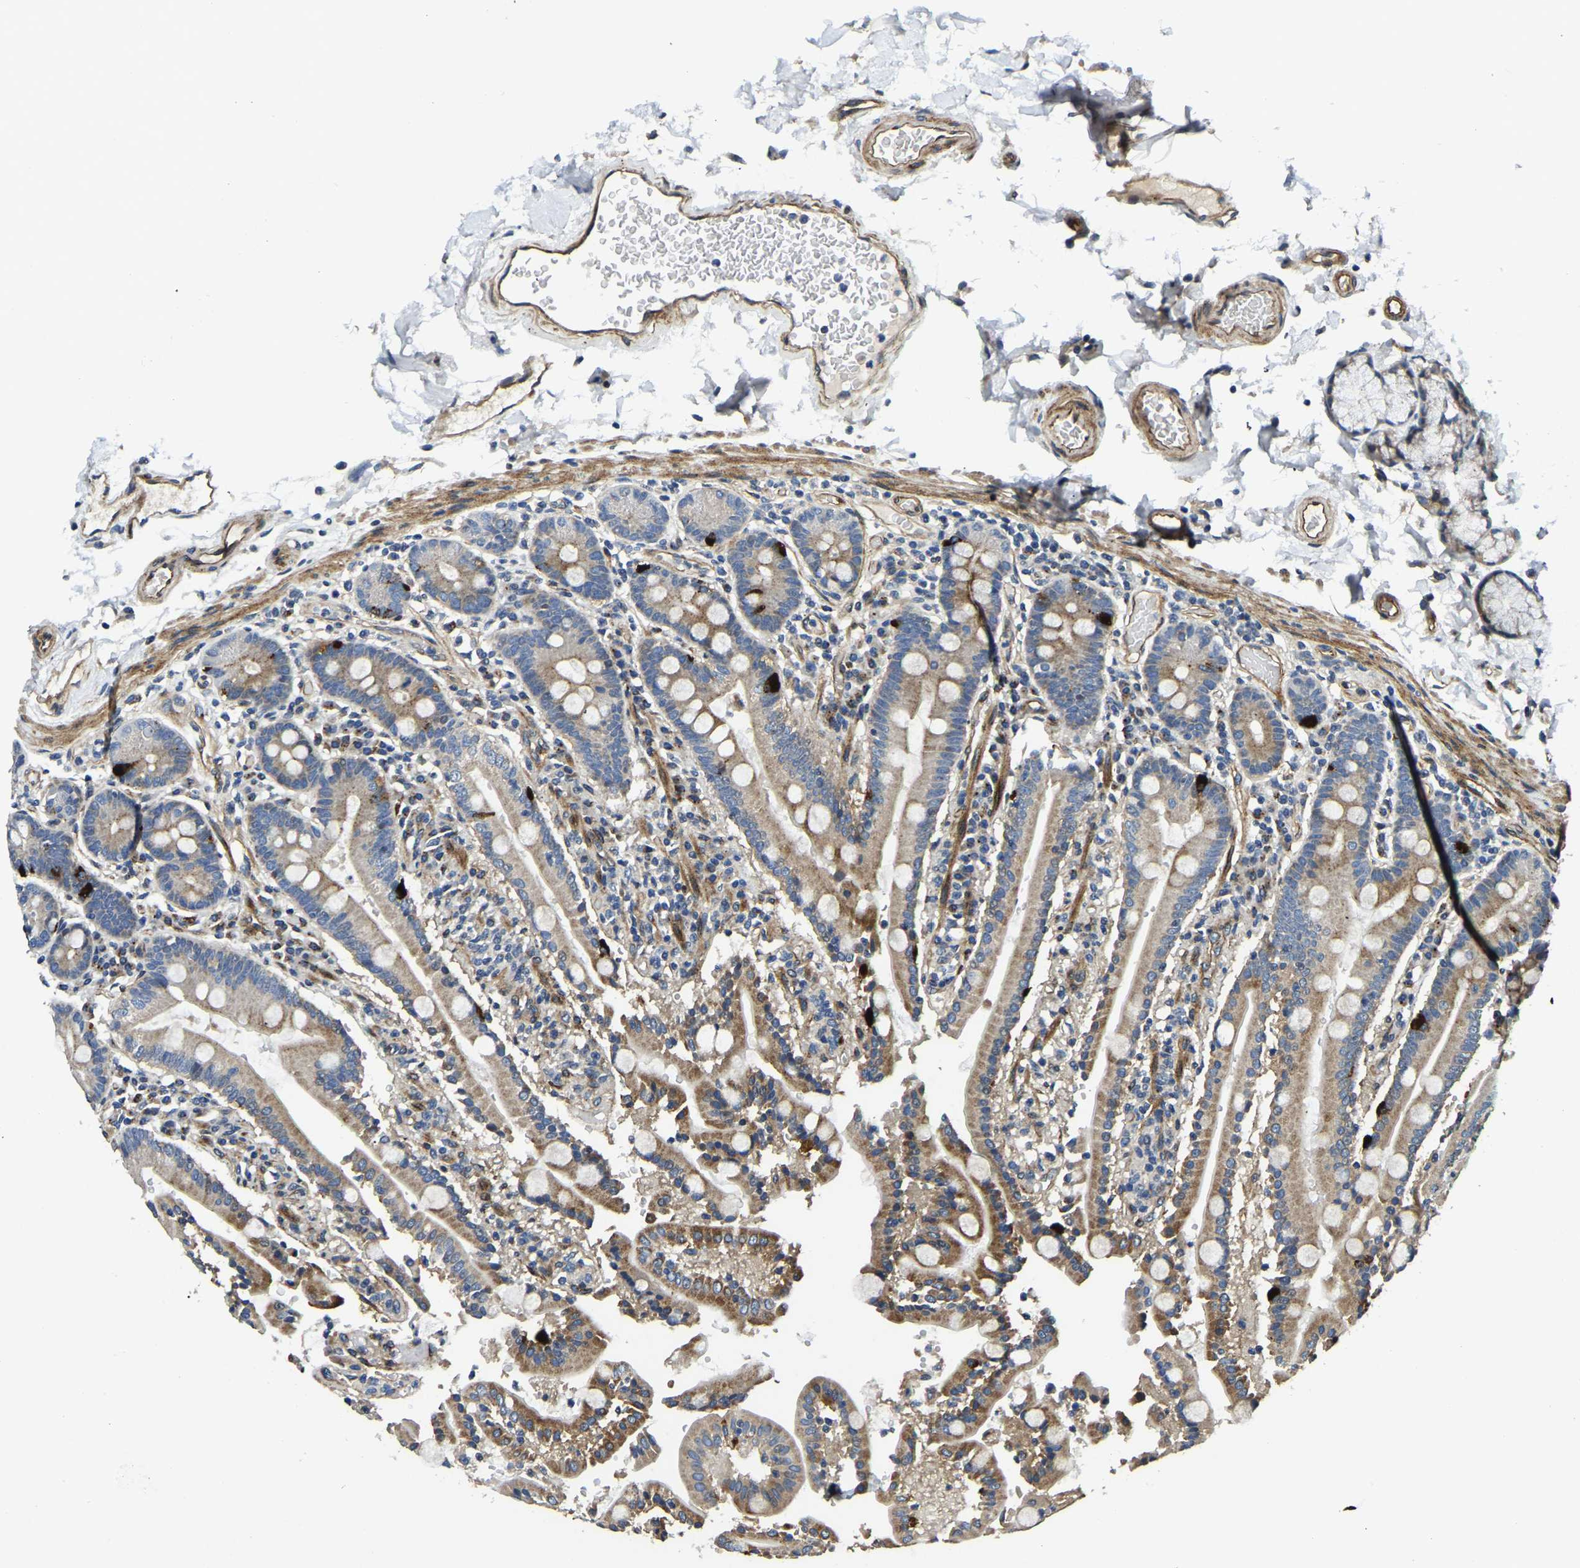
{"staining": {"intensity": "strong", "quantity": "<25%", "location": "cytoplasmic/membranous"}, "tissue": "duodenum", "cell_type": "Glandular cells", "image_type": "normal", "snomed": [{"axis": "morphology", "description": "Normal tissue, NOS"}, {"axis": "topography", "description": "Small intestine, NOS"}], "caption": "Brown immunohistochemical staining in normal human duodenum displays strong cytoplasmic/membranous expression in approximately <25% of glandular cells.", "gene": "RNF39", "patient": {"sex": "female", "age": 71}}